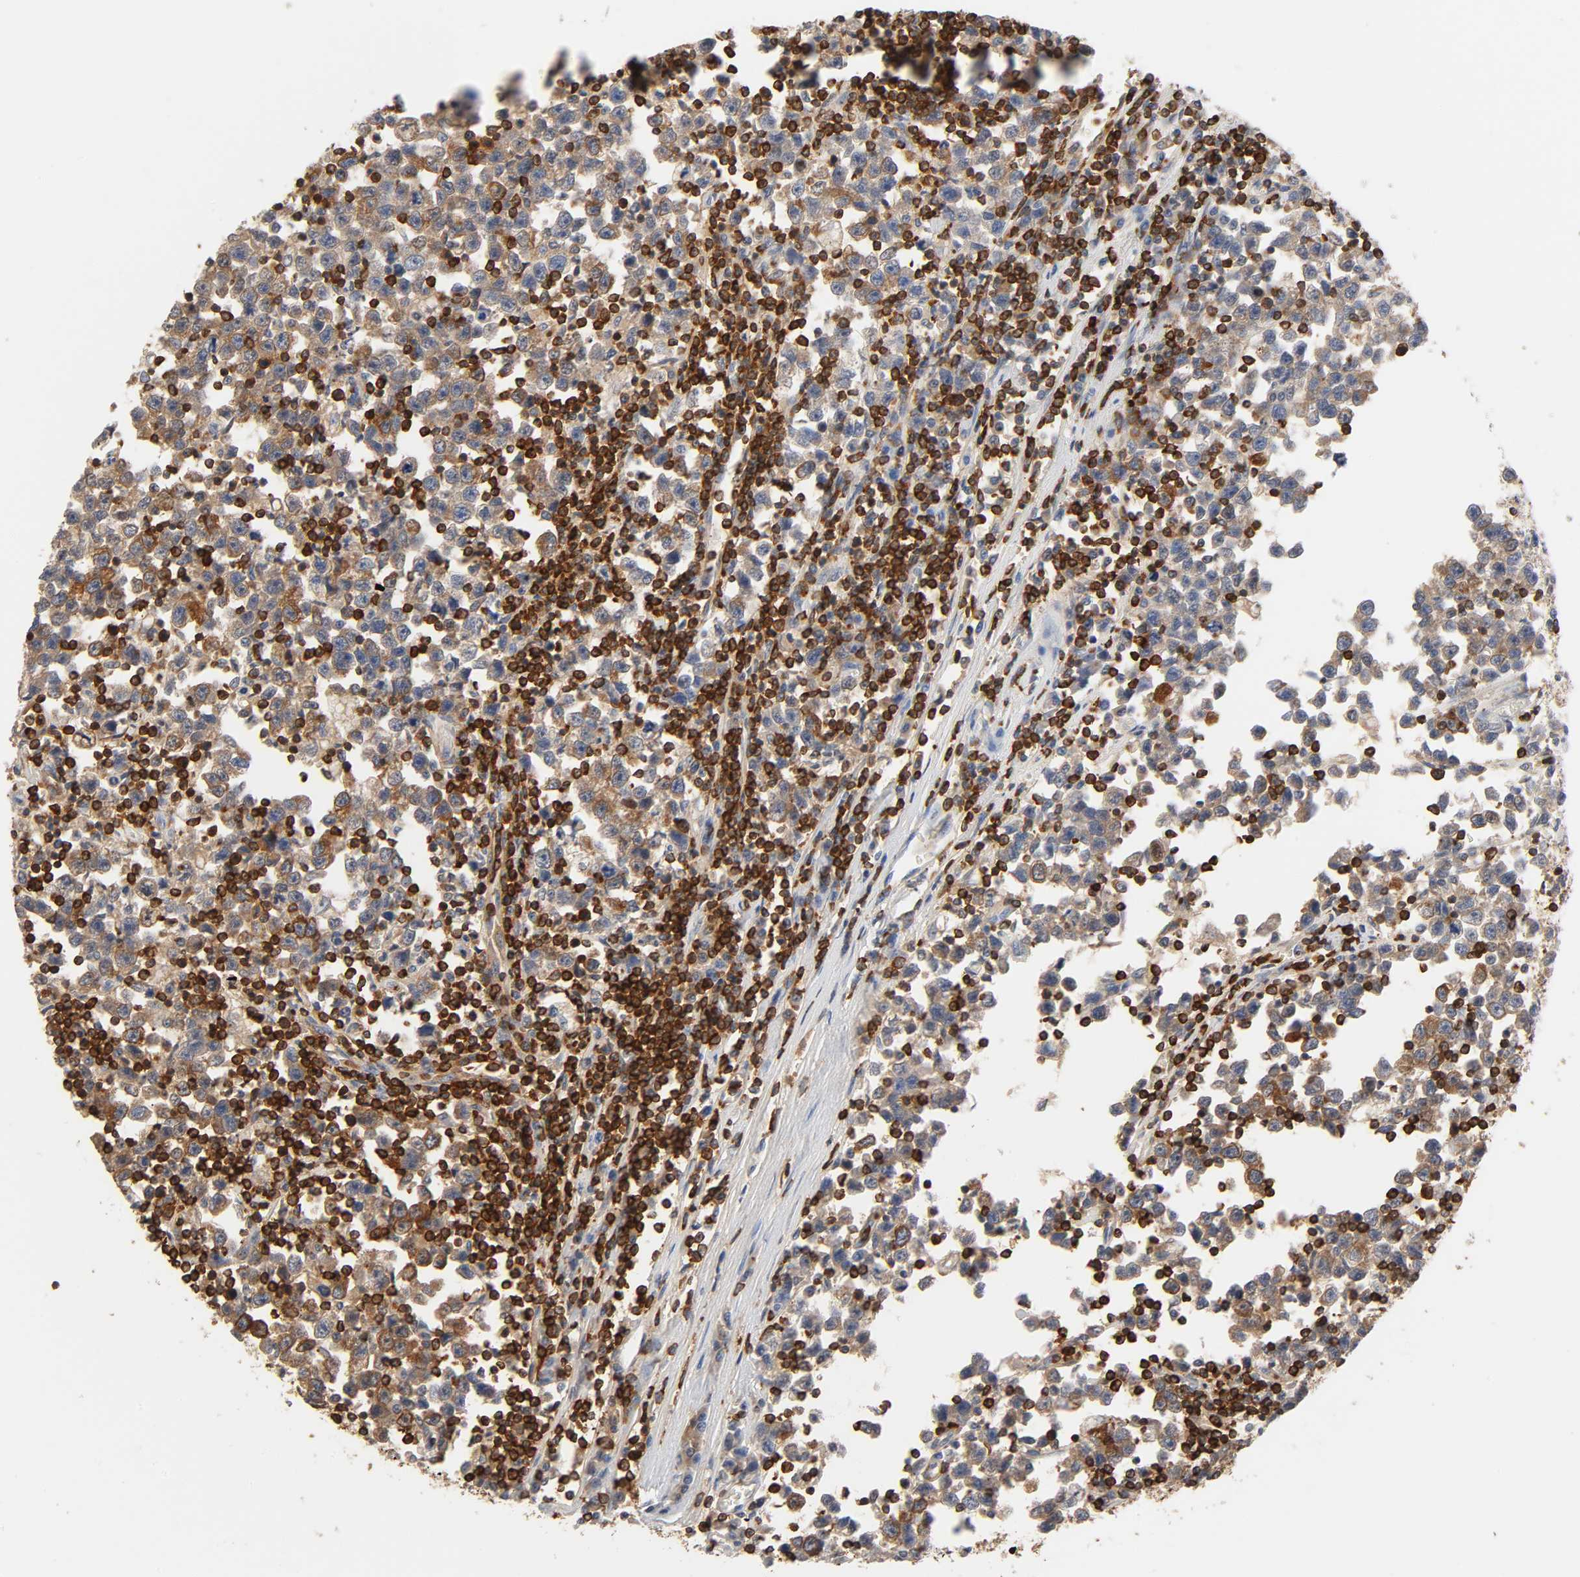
{"staining": {"intensity": "moderate", "quantity": ">75%", "location": "cytoplasmic/membranous"}, "tissue": "testis cancer", "cell_type": "Tumor cells", "image_type": "cancer", "snomed": [{"axis": "morphology", "description": "Seminoma, NOS"}, {"axis": "topography", "description": "Testis"}], "caption": "A photomicrograph showing moderate cytoplasmic/membranous positivity in about >75% of tumor cells in testis cancer (seminoma), as visualized by brown immunohistochemical staining.", "gene": "BIN1", "patient": {"sex": "male", "age": 43}}